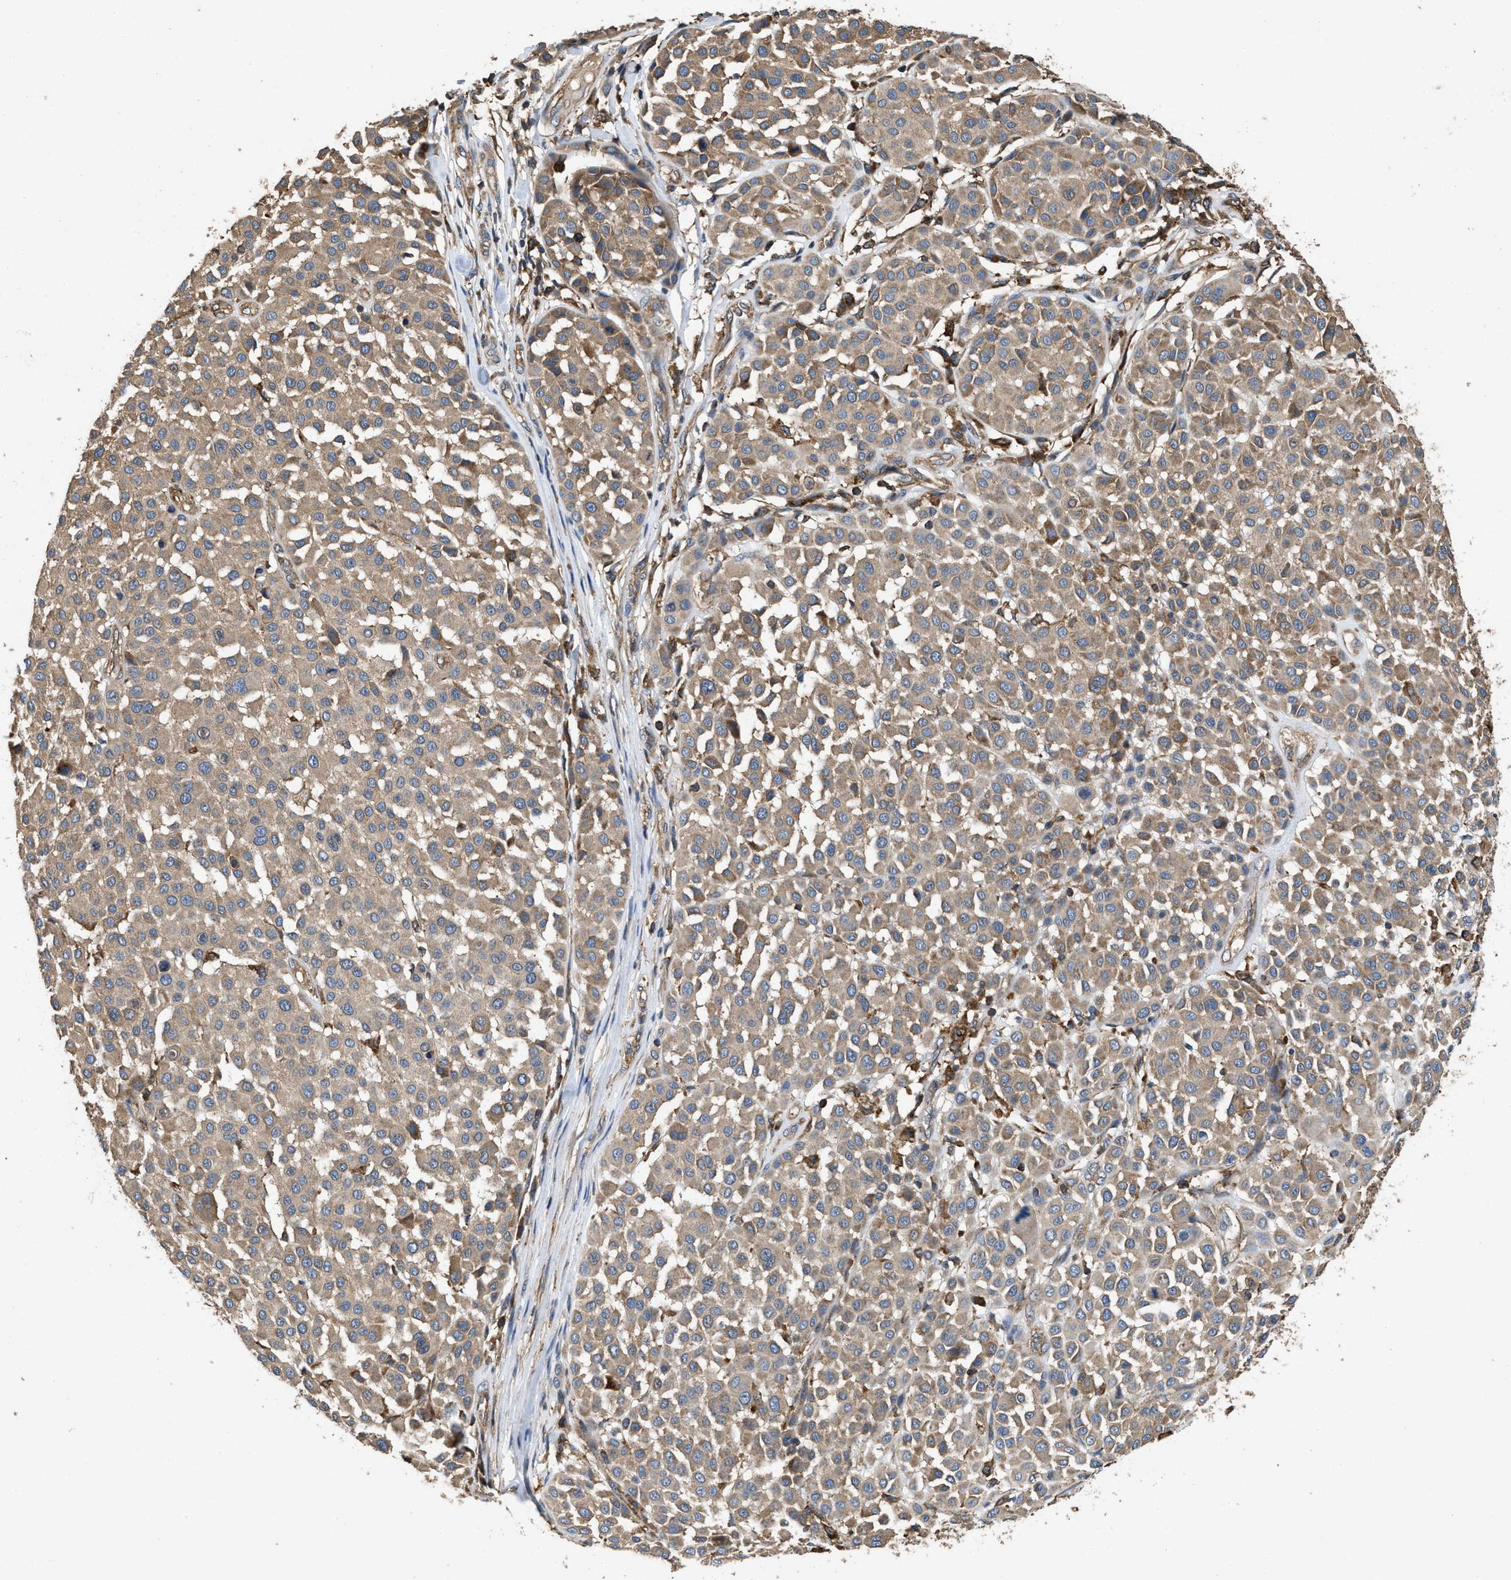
{"staining": {"intensity": "weak", "quantity": ">75%", "location": "cytoplasmic/membranous"}, "tissue": "melanoma", "cell_type": "Tumor cells", "image_type": "cancer", "snomed": [{"axis": "morphology", "description": "Malignant melanoma, Metastatic site"}, {"axis": "topography", "description": "Soft tissue"}], "caption": "This photomicrograph reveals immunohistochemistry (IHC) staining of malignant melanoma (metastatic site), with low weak cytoplasmic/membranous staining in approximately >75% of tumor cells.", "gene": "LINGO2", "patient": {"sex": "male", "age": 41}}